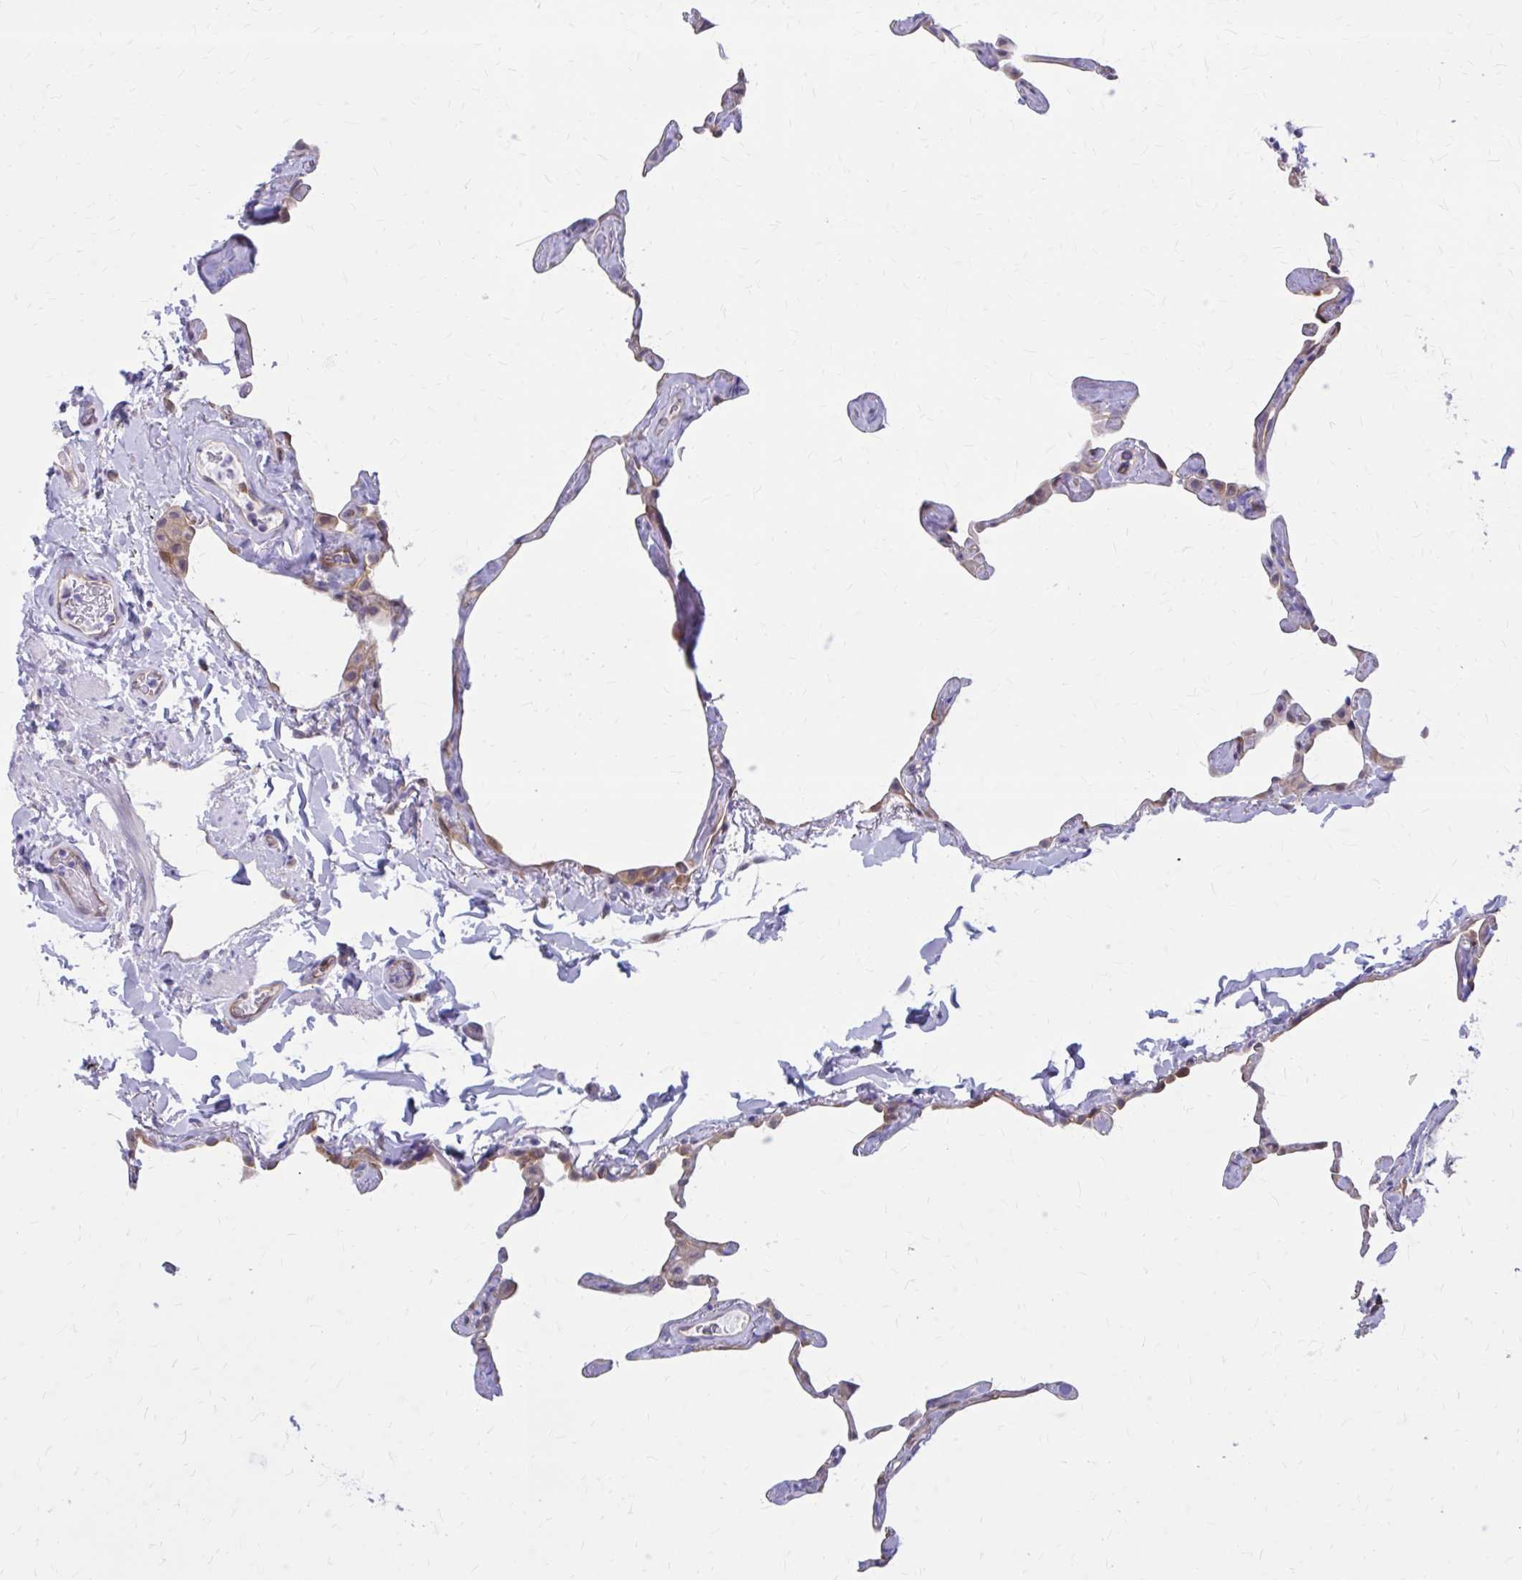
{"staining": {"intensity": "moderate", "quantity": "25%-75%", "location": "cytoplasmic/membranous"}, "tissue": "lung", "cell_type": "Alveolar cells", "image_type": "normal", "snomed": [{"axis": "morphology", "description": "Normal tissue, NOS"}, {"axis": "topography", "description": "Lung"}], "caption": "A brown stain highlights moderate cytoplasmic/membranous staining of a protein in alveolar cells of unremarkable human lung. (Stains: DAB (3,3'-diaminobenzidine) in brown, nuclei in blue, Microscopy: brightfield microscopy at high magnification).", "gene": "CLIC2", "patient": {"sex": "male", "age": 65}}